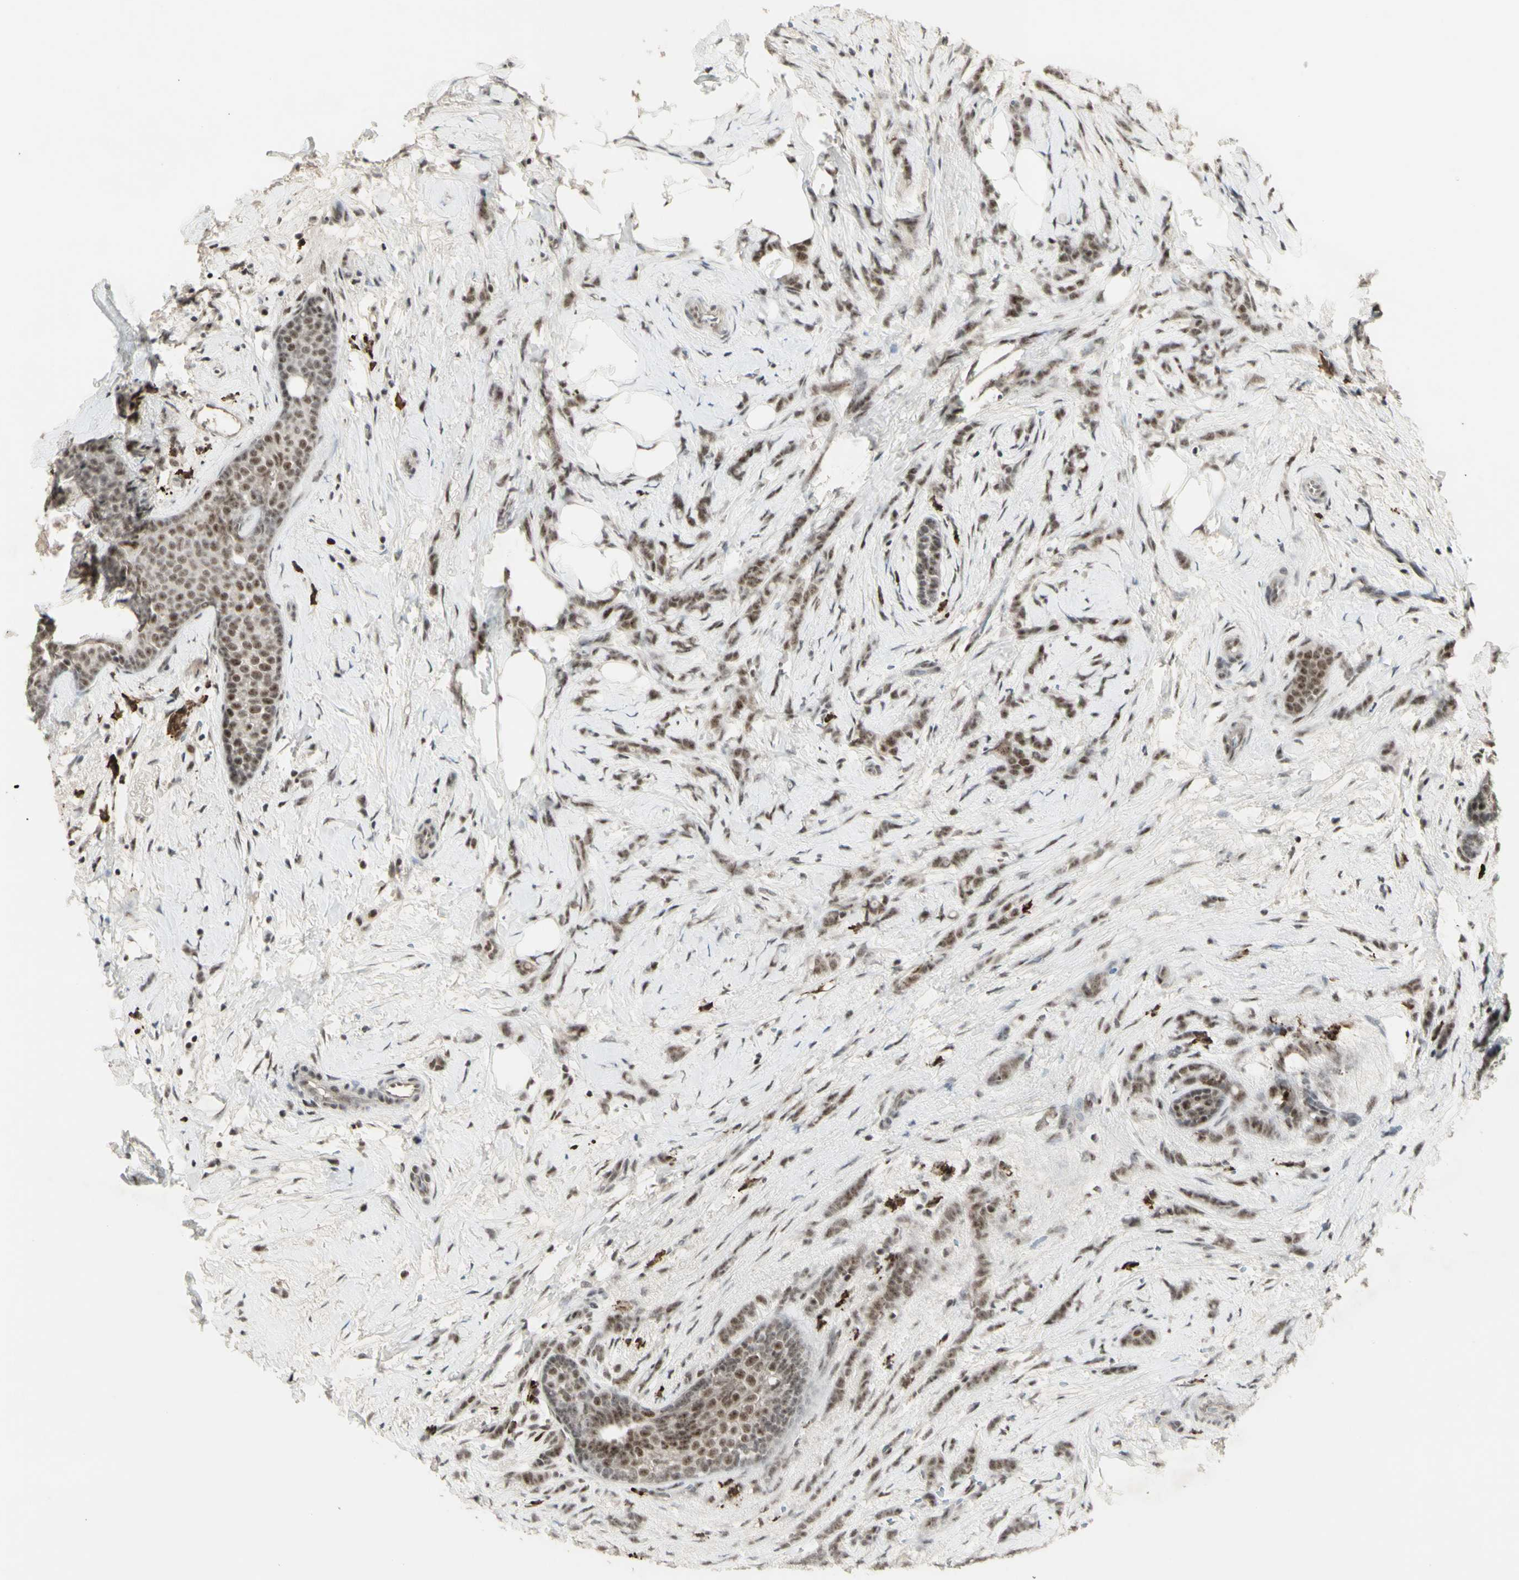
{"staining": {"intensity": "moderate", "quantity": ">75%", "location": "nuclear"}, "tissue": "breast cancer", "cell_type": "Tumor cells", "image_type": "cancer", "snomed": [{"axis": "morphology", "description": "Lobular carcinoma, in situ"}, {"axis": "morphology", "description": "Lobular carcinoma"}, {"axis": "topography", "description": "Breast"}], "caption": "Breast cancer (lobular carcinoma) stained for a protein reveals moderate nuclear positivity in tumor cells.", "gene": "CCNT1", "patient": {"sex": "female", "age": 41}}